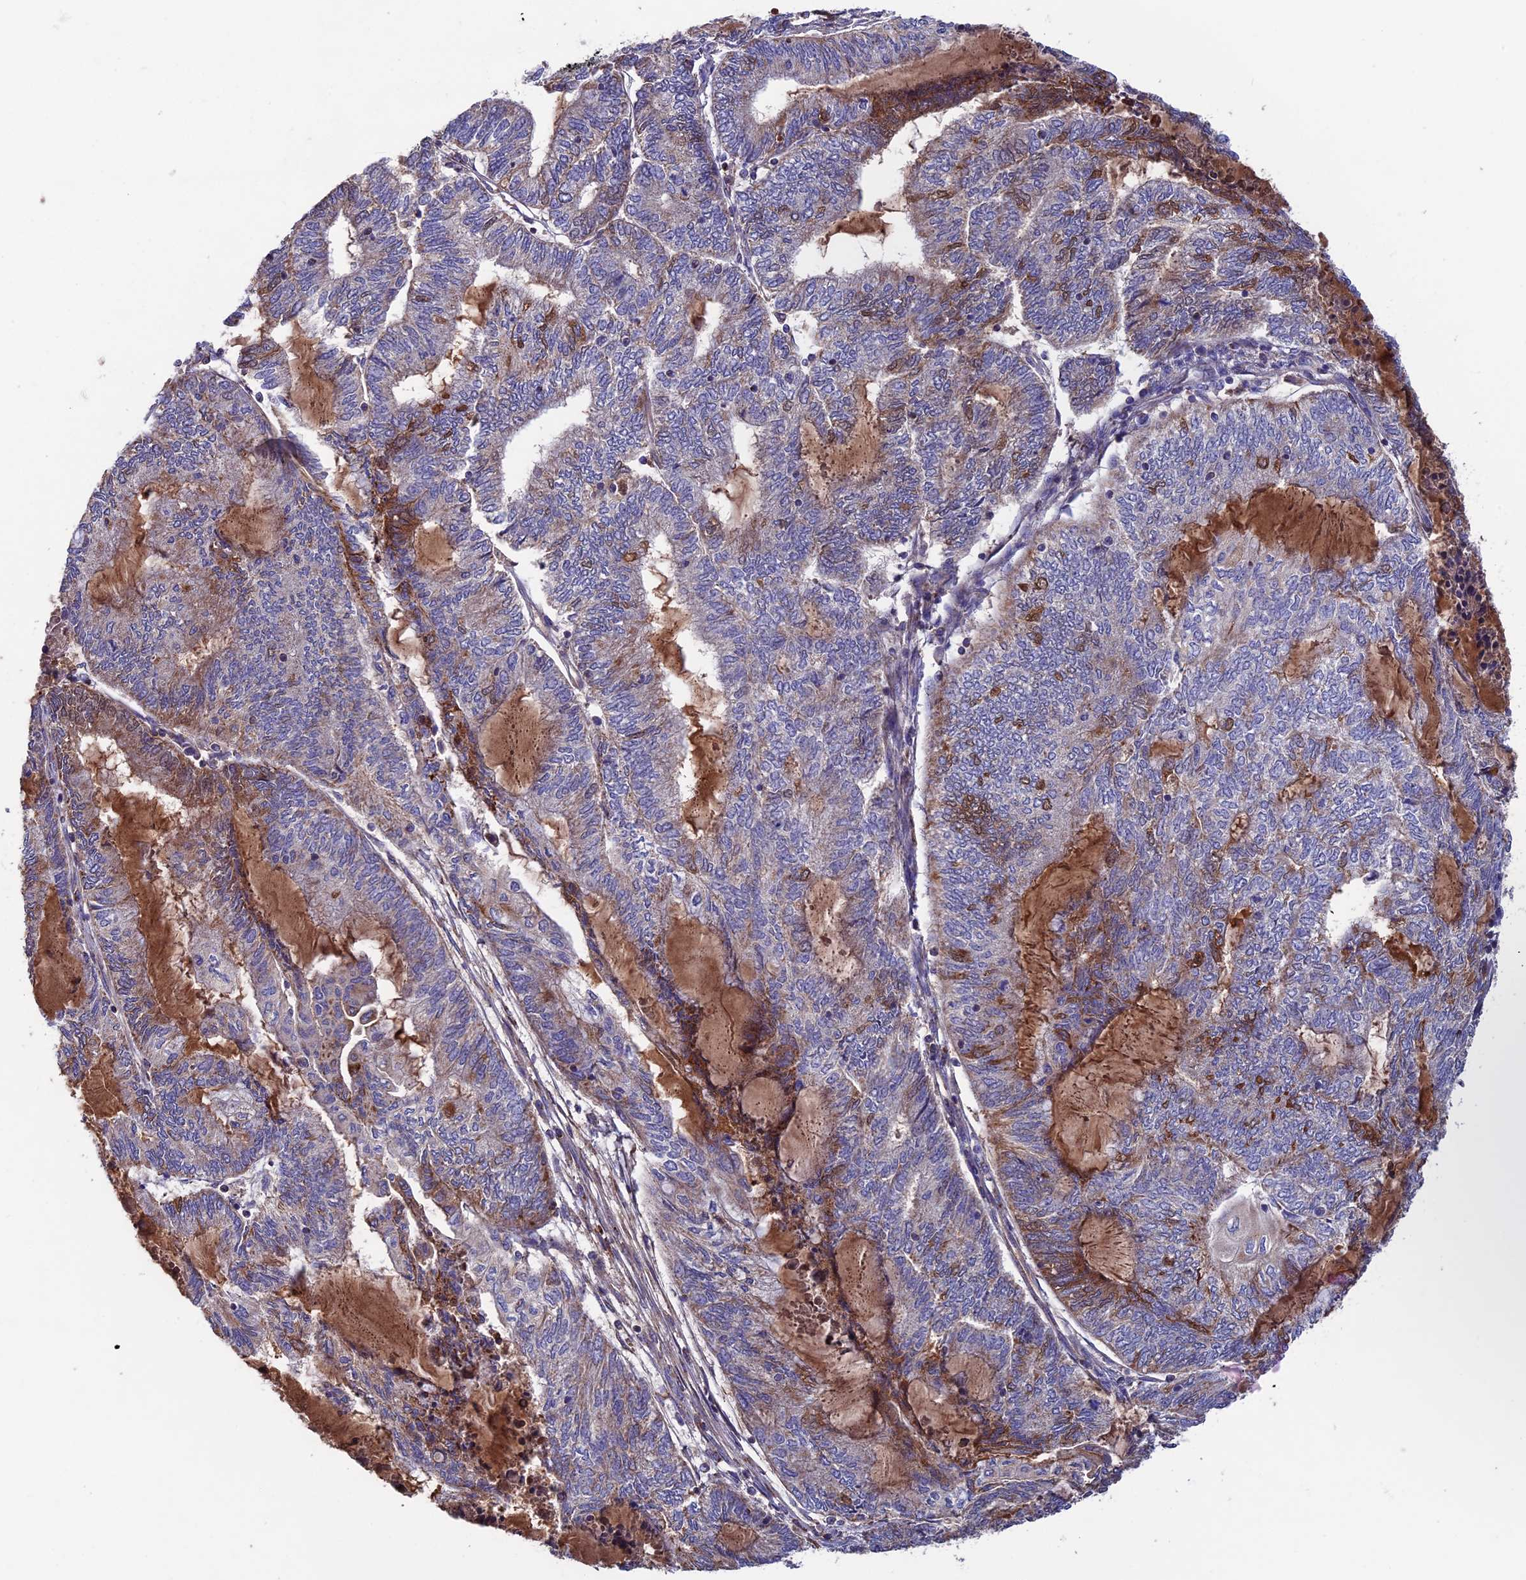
{"staining": {"intensity": "weak", "quantity": "25%-75%", "location": "cytoplasmic/membranous"}, "tissue": "endometrial cancer", "cell_type": "Tumor cells", "image_type": "cancer", "snomed": [{"axis": "morphology", "description": "Adenocarcinoma, NOS"}, {"axis": "topography", "description": "Uterus"}, {"axis": "topography", "description": "Endometrium"}], "caption": "Endometrial cancer (adenocarcinoma) was stained to show a protein in brown. There is low levels of weak cytoplasmic/membranous expression in approximately 25%-75% of tumor cells.", "gene": "SLC15A5", "patient": {"sex": "female", "age": 70}}